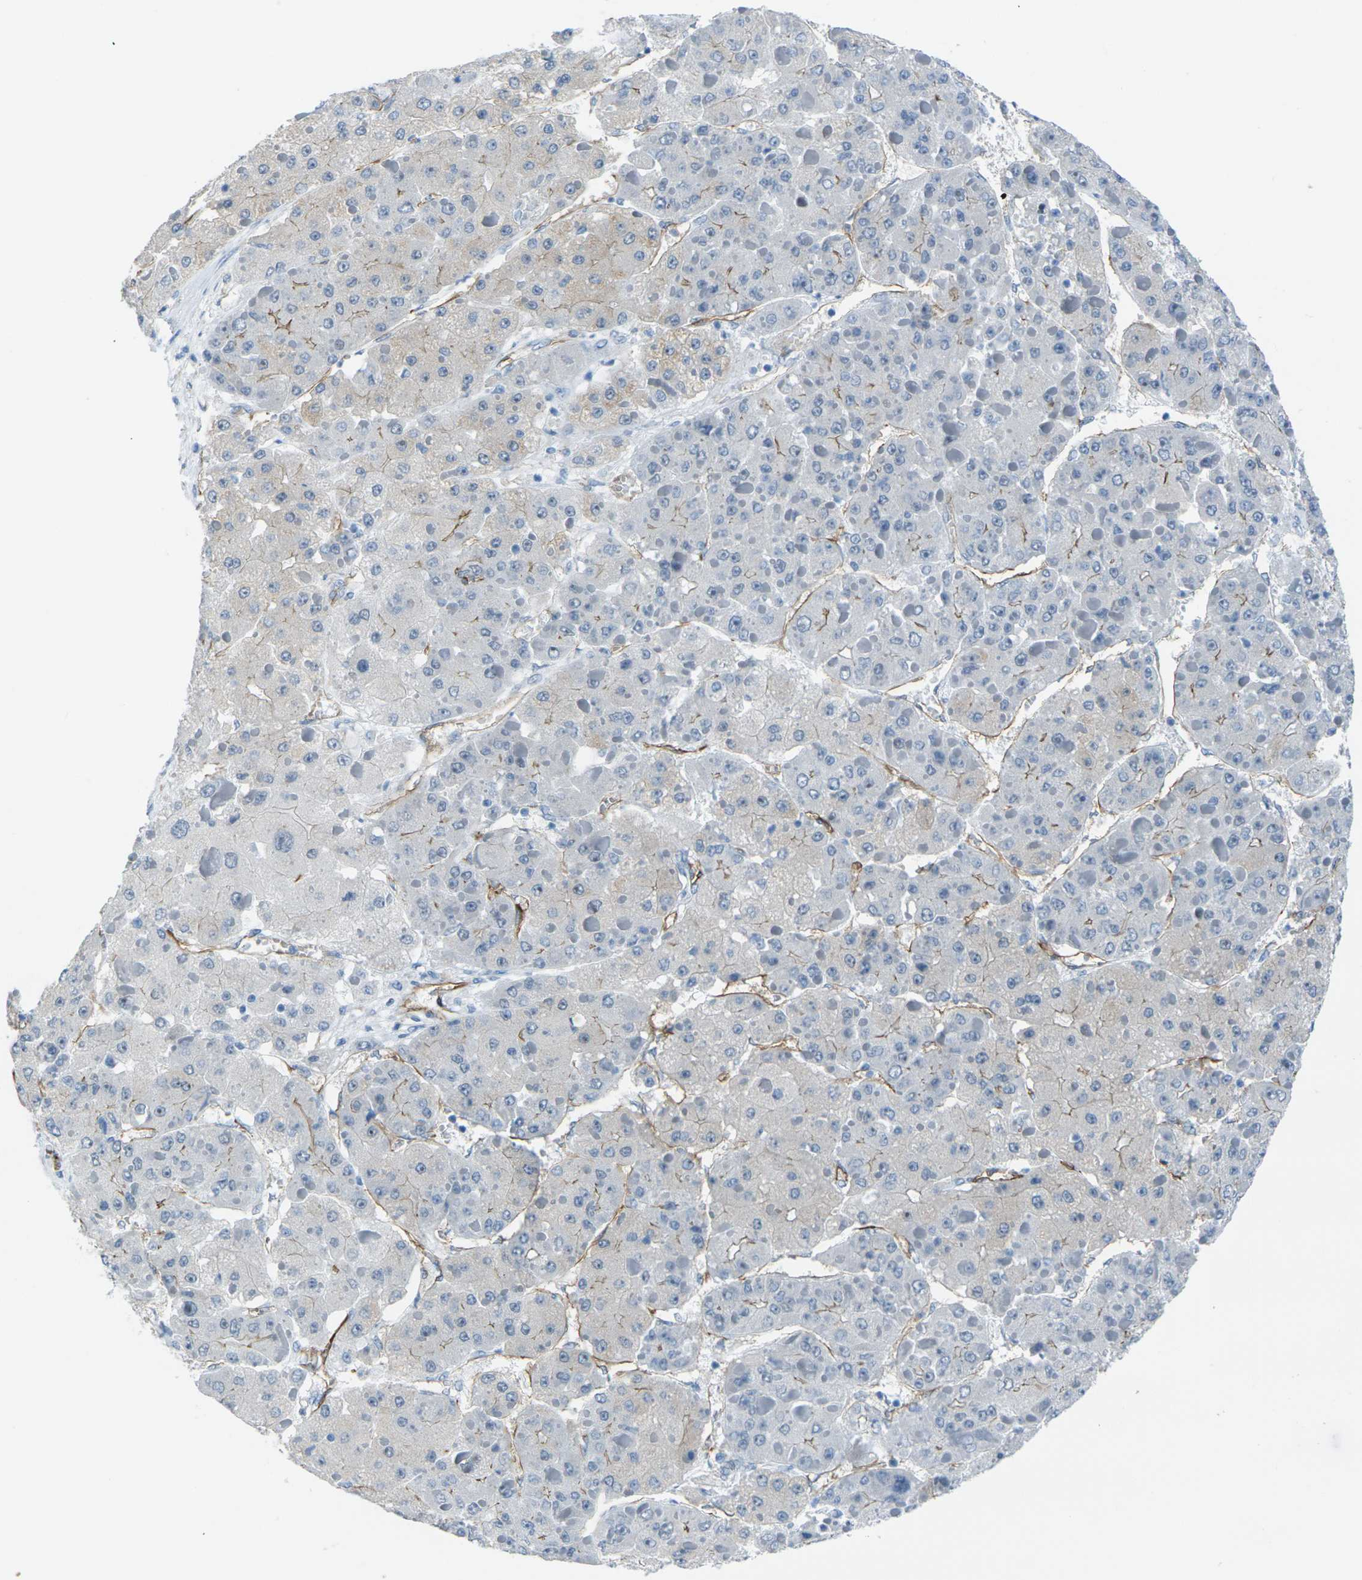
{"staining": {"intensity": "negative", "quantity": "none", "location": "none"}, "tissue": "liver cancer", "cell_type": "Tumor cells", "image_type": "cancer", "snomed": [{"axis": "morphology", "description": "Carcinoma, Hepatocellular, NOS"}, {"axis": "topography", "description": "Liver"}], "caption": "A high-resolution photomicrograph shows immunohistochemistry (IHC) staining of liver cancer (hepatocellular carcinoma), which displays no significant positivity in tumor cells.", "gene": "HSPA12B", "patient": {"sex": "female", "age": 73}}